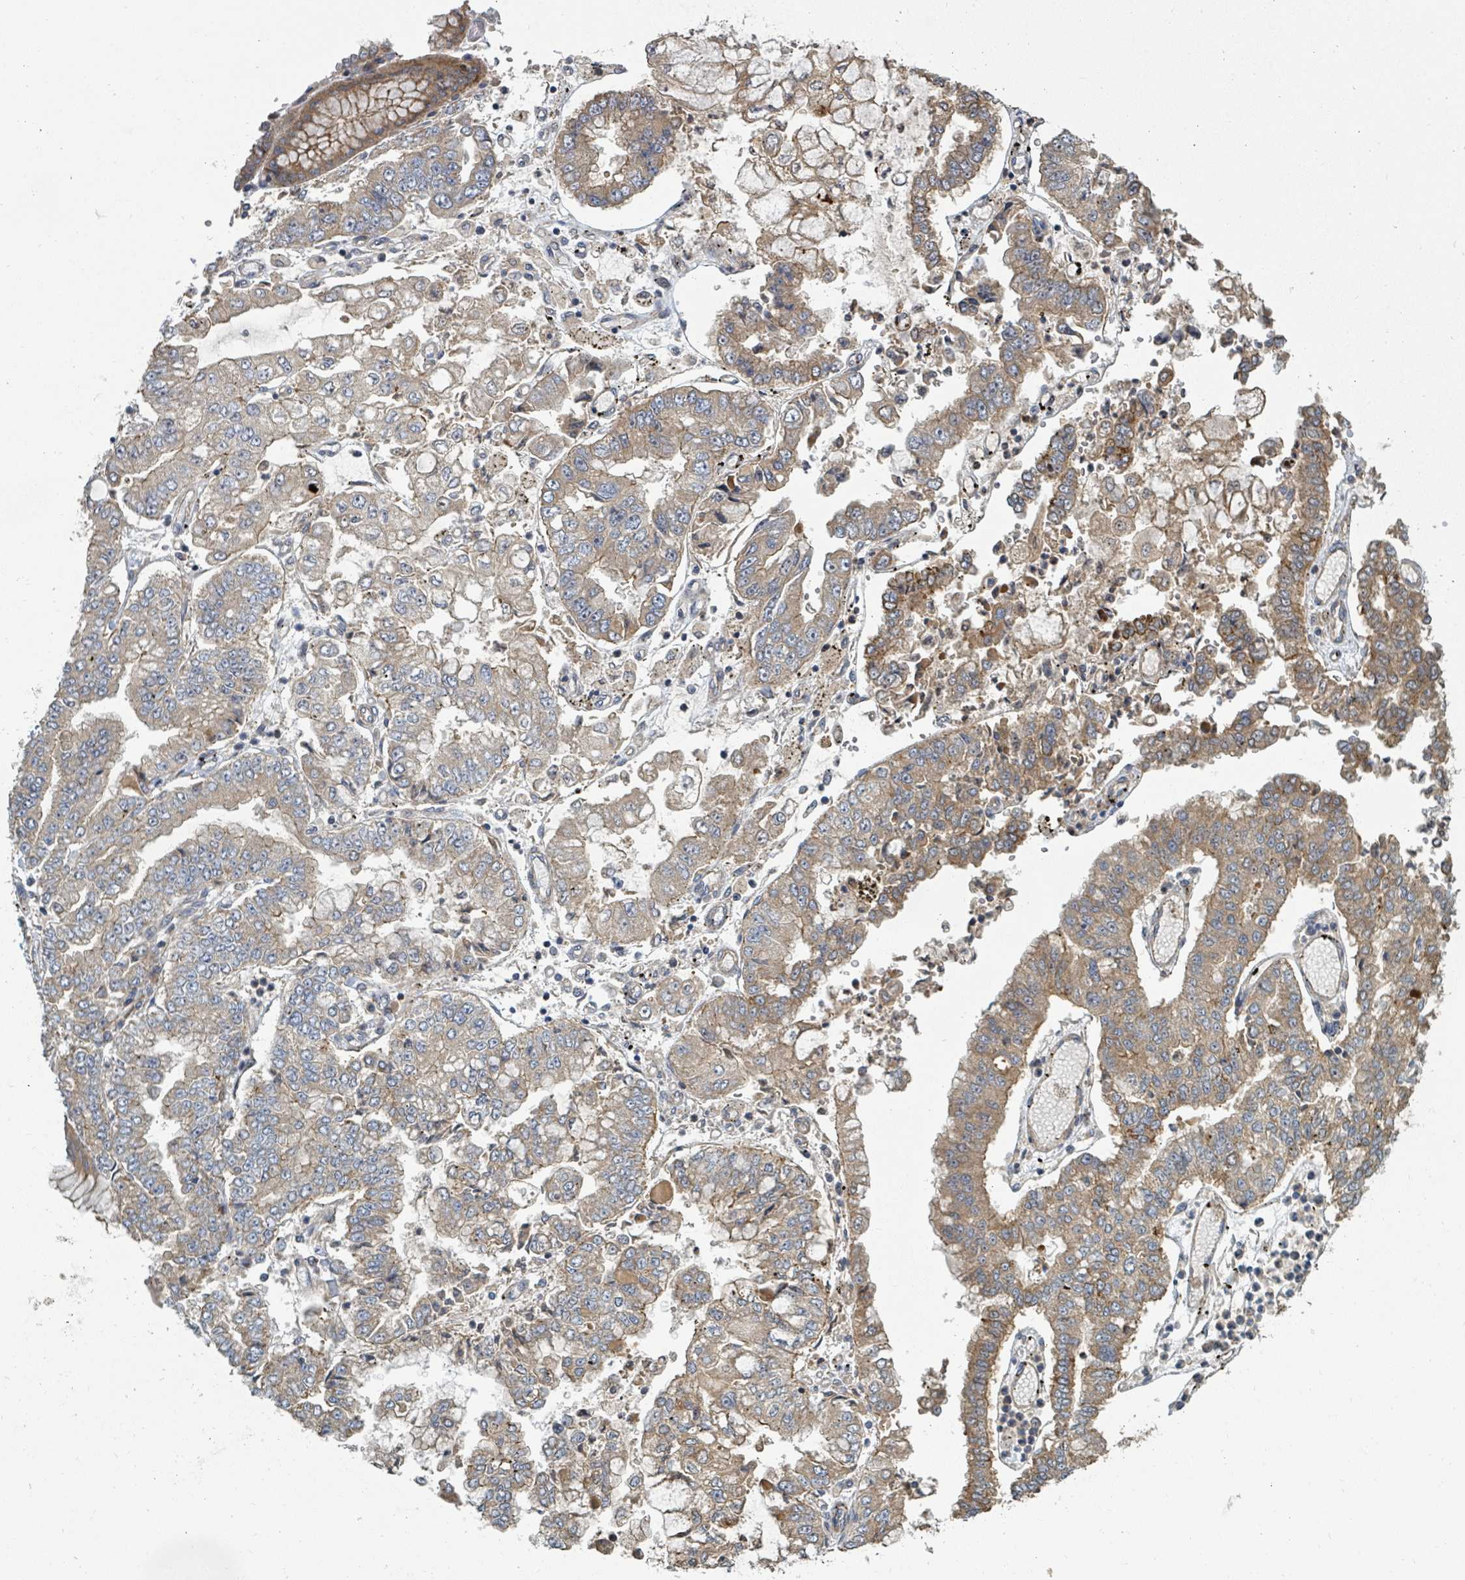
{"staining": {"intensity": "moderate", "quantity": "25%-75%", "location": "cytoplasmic/membranous"}, "tissue": "stomach cancer", "cell_type": "Tumor cells", "image_type": "cancer", "snomed": [{"axis": "morphology", "description": "Adenocarcinoma, NOS"}, {"axis": "topography", "description": "Stomach"}], "caption": "A histopathology image of human stomach cancer (adenocarcinoma) stained for a protein demonstrates moderate cytoplasmic/membranous brown staining in tumor cells.", "gene": "DPM1", "patient": {"sex": "male", "age": 76}}